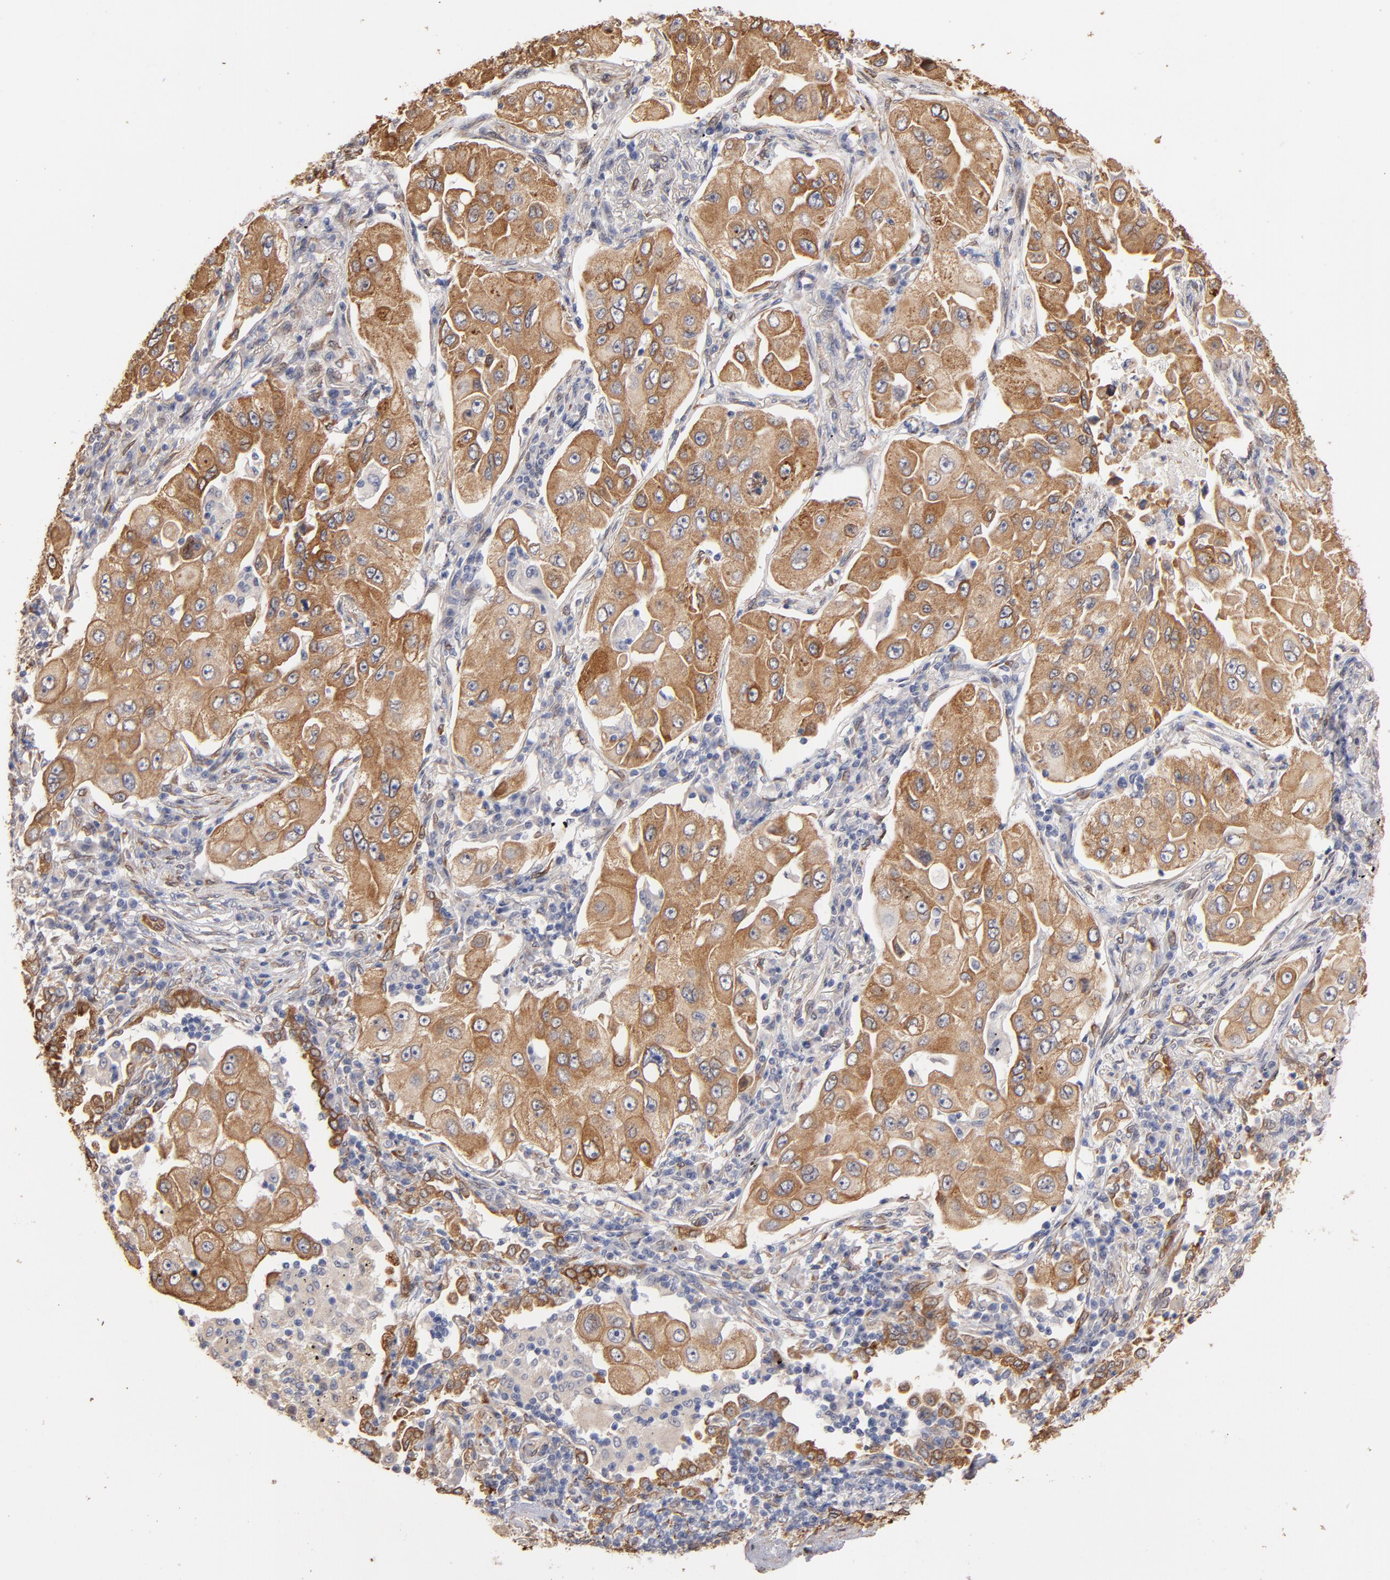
{"staining": {"intensity": "moderate", "quantity": ">75%", "location": "cytoplasmic/membranous"}, "tissue": "lung cancer", "cell_type": "Tumor cells", "image_type": "cancer", "snomed": [{"axis": "morphology", "description": "Adenocarcinoma, NOS"}, {"axis": "topography", "description": "Lung"}], "caption": "Immunohistochemistry (IHC) of lung cancer shows medium levels of moderate cytoplasmic/membranous expression in approximately >75% of tumor cells.", "gene": "PGRMC1", "patient": {"sex": "male", "age": 84}}